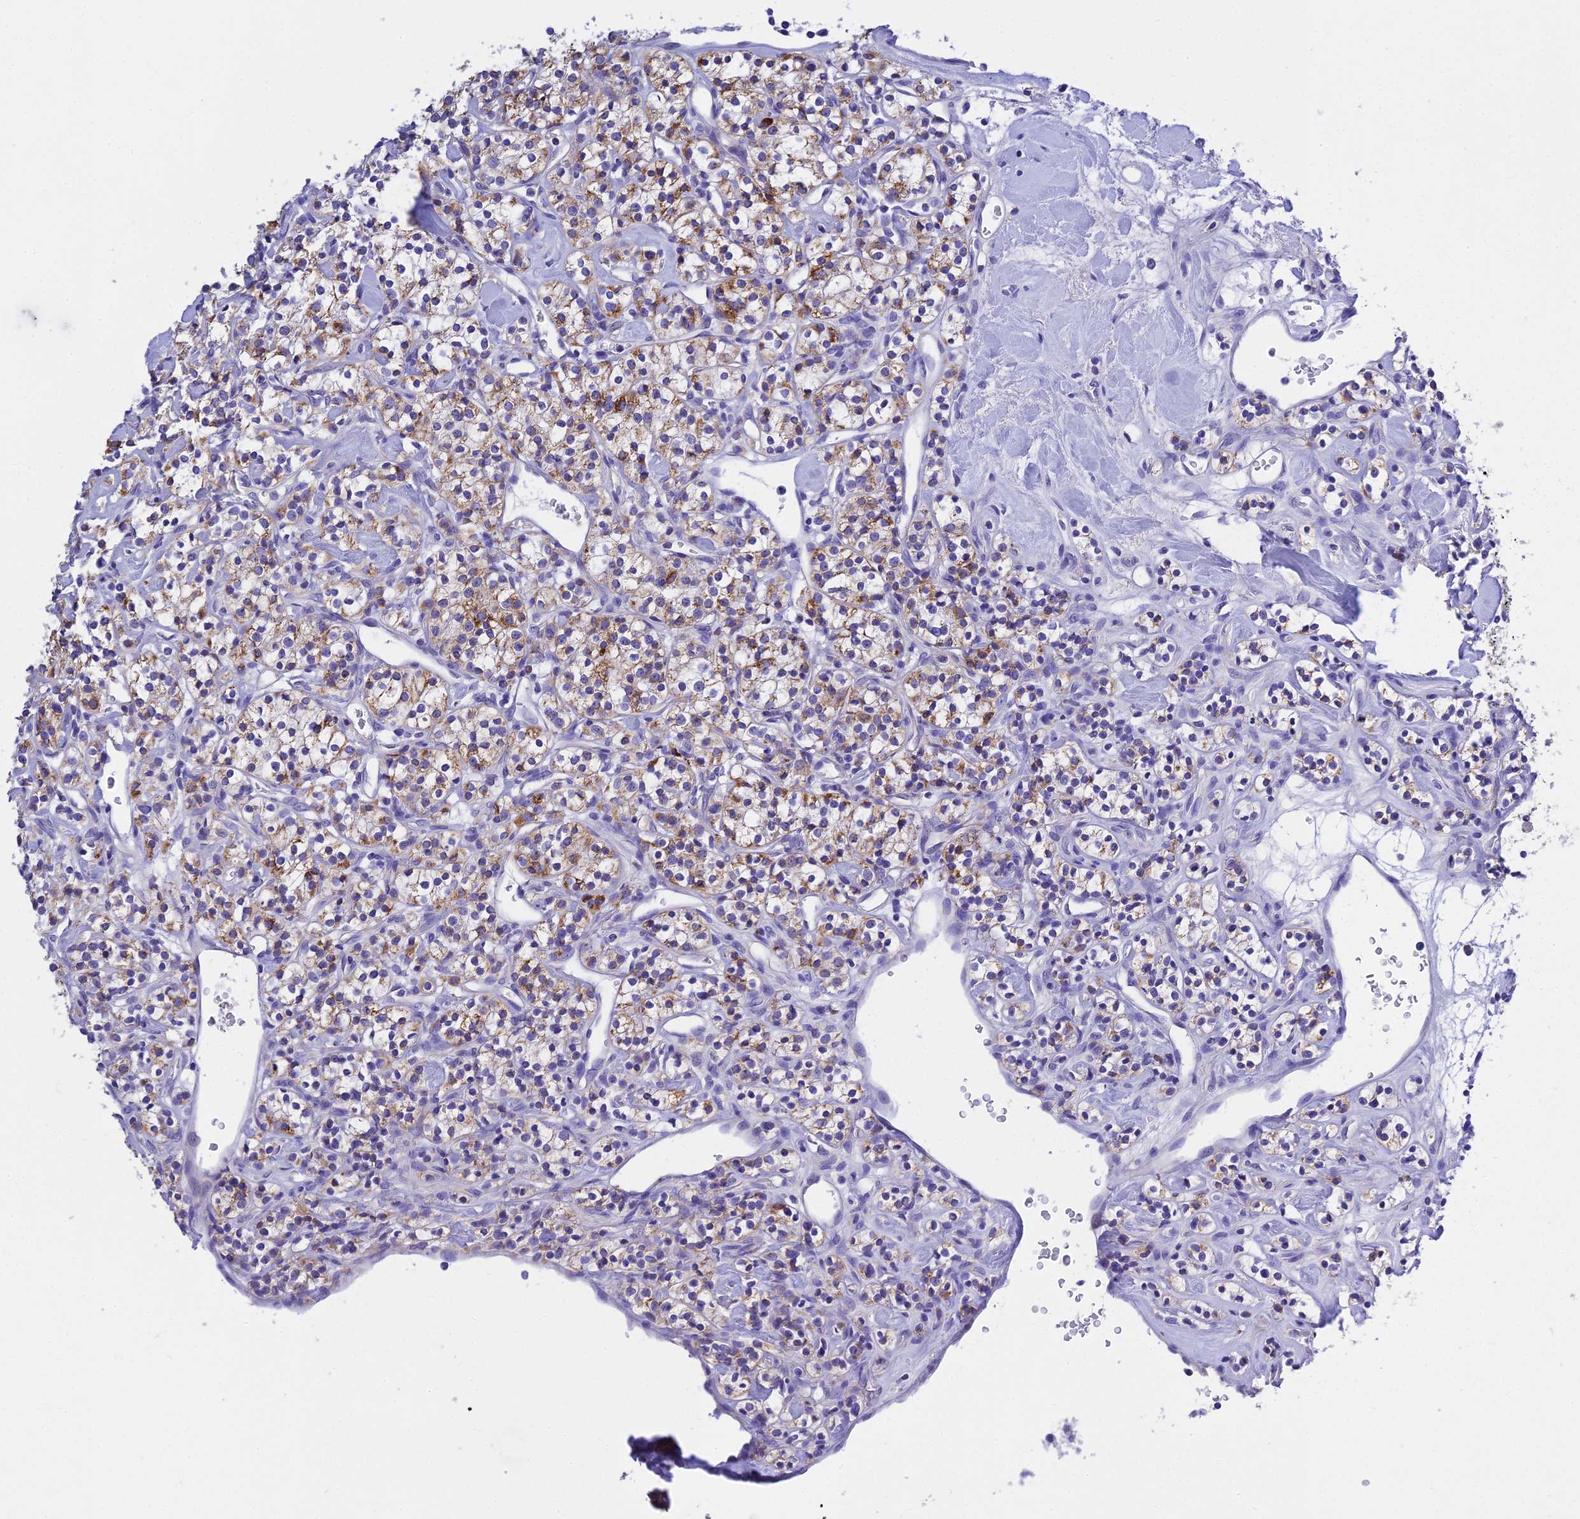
{"staining": {"intensity": "moderate", "quantity": "25%-75%", "location": "cytoplasmic/membranous"}, "tissue": "renal cancer", "cell_type": "Tumor cells", "image_type": "cancer", "snomed": [{"axis": "morphology", "description": "Adenocarcinoma, NOS"}, {"axis": "topography", "description": "Kidney"}], "caption": "This image reveals renal cancer stained with immunohistochemistry (IHC) to label a protein in brown. The cytoplasmic/membranous of tumor cells show moderate positivity for the protein. Nuclei are counter-stained blue.", "gene": "MS4A5", "patient": {"sex": "male", "age": 77}}